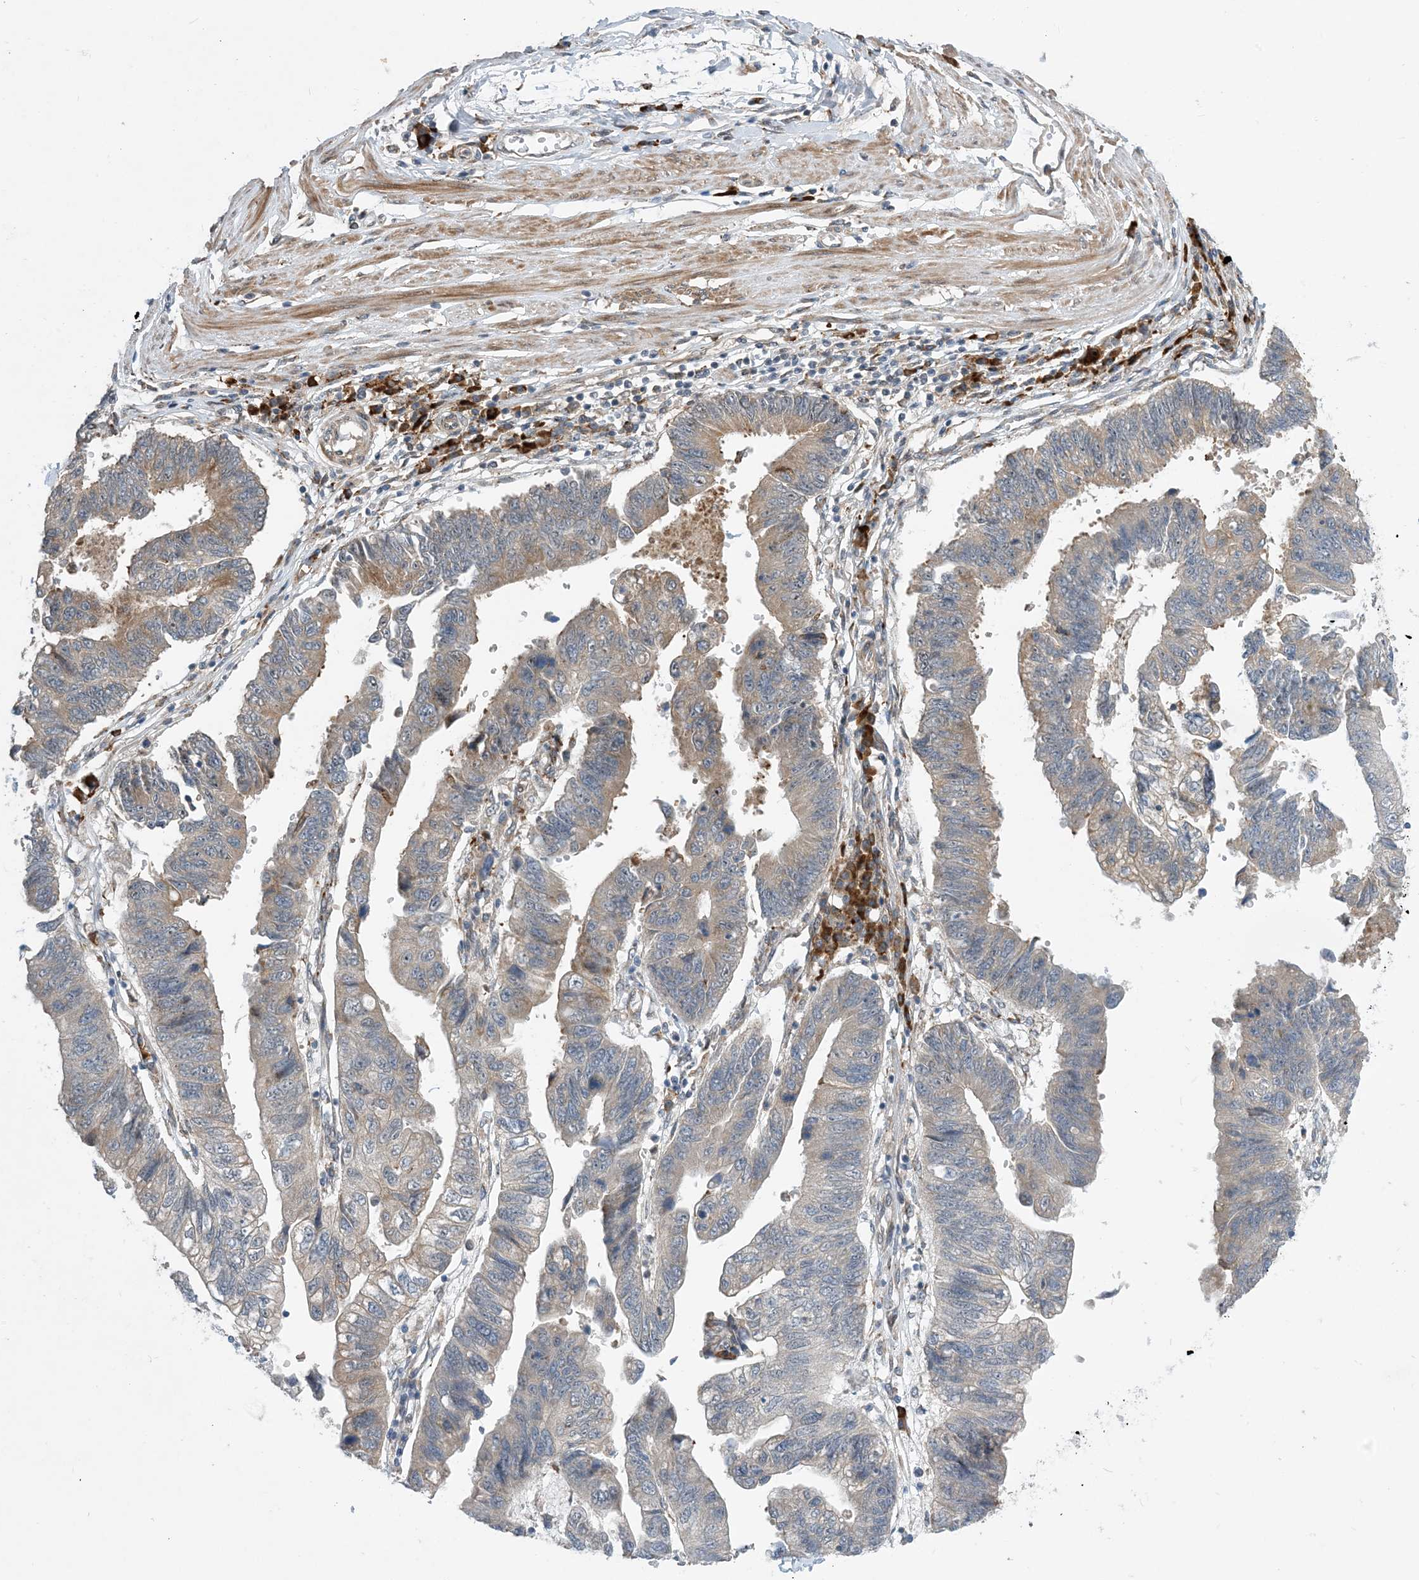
{"staining": {"intensity": "moderate", "quantity": "<25%", "location": "cytoplasmic/membranous"}, "tissue": "stomach cancer", "cell_type": "Tumor cells", "image_type": "cancer", "snomed": [{"axis": "morphology", "description": "Adenocarcinoma, NOS"}, {"axis": "topography", "description": "Stomach"}], "caption": "The histopathology image demonstrates immunohistochemical staining of stomach cancer (adenocarcinoma). There is moderate cytoplasmic/membranous staining is seen in approximately <25% of tumor cells.", "gene": "PHOSPHO2", "patient": {"sex": "male", "age": 59}}